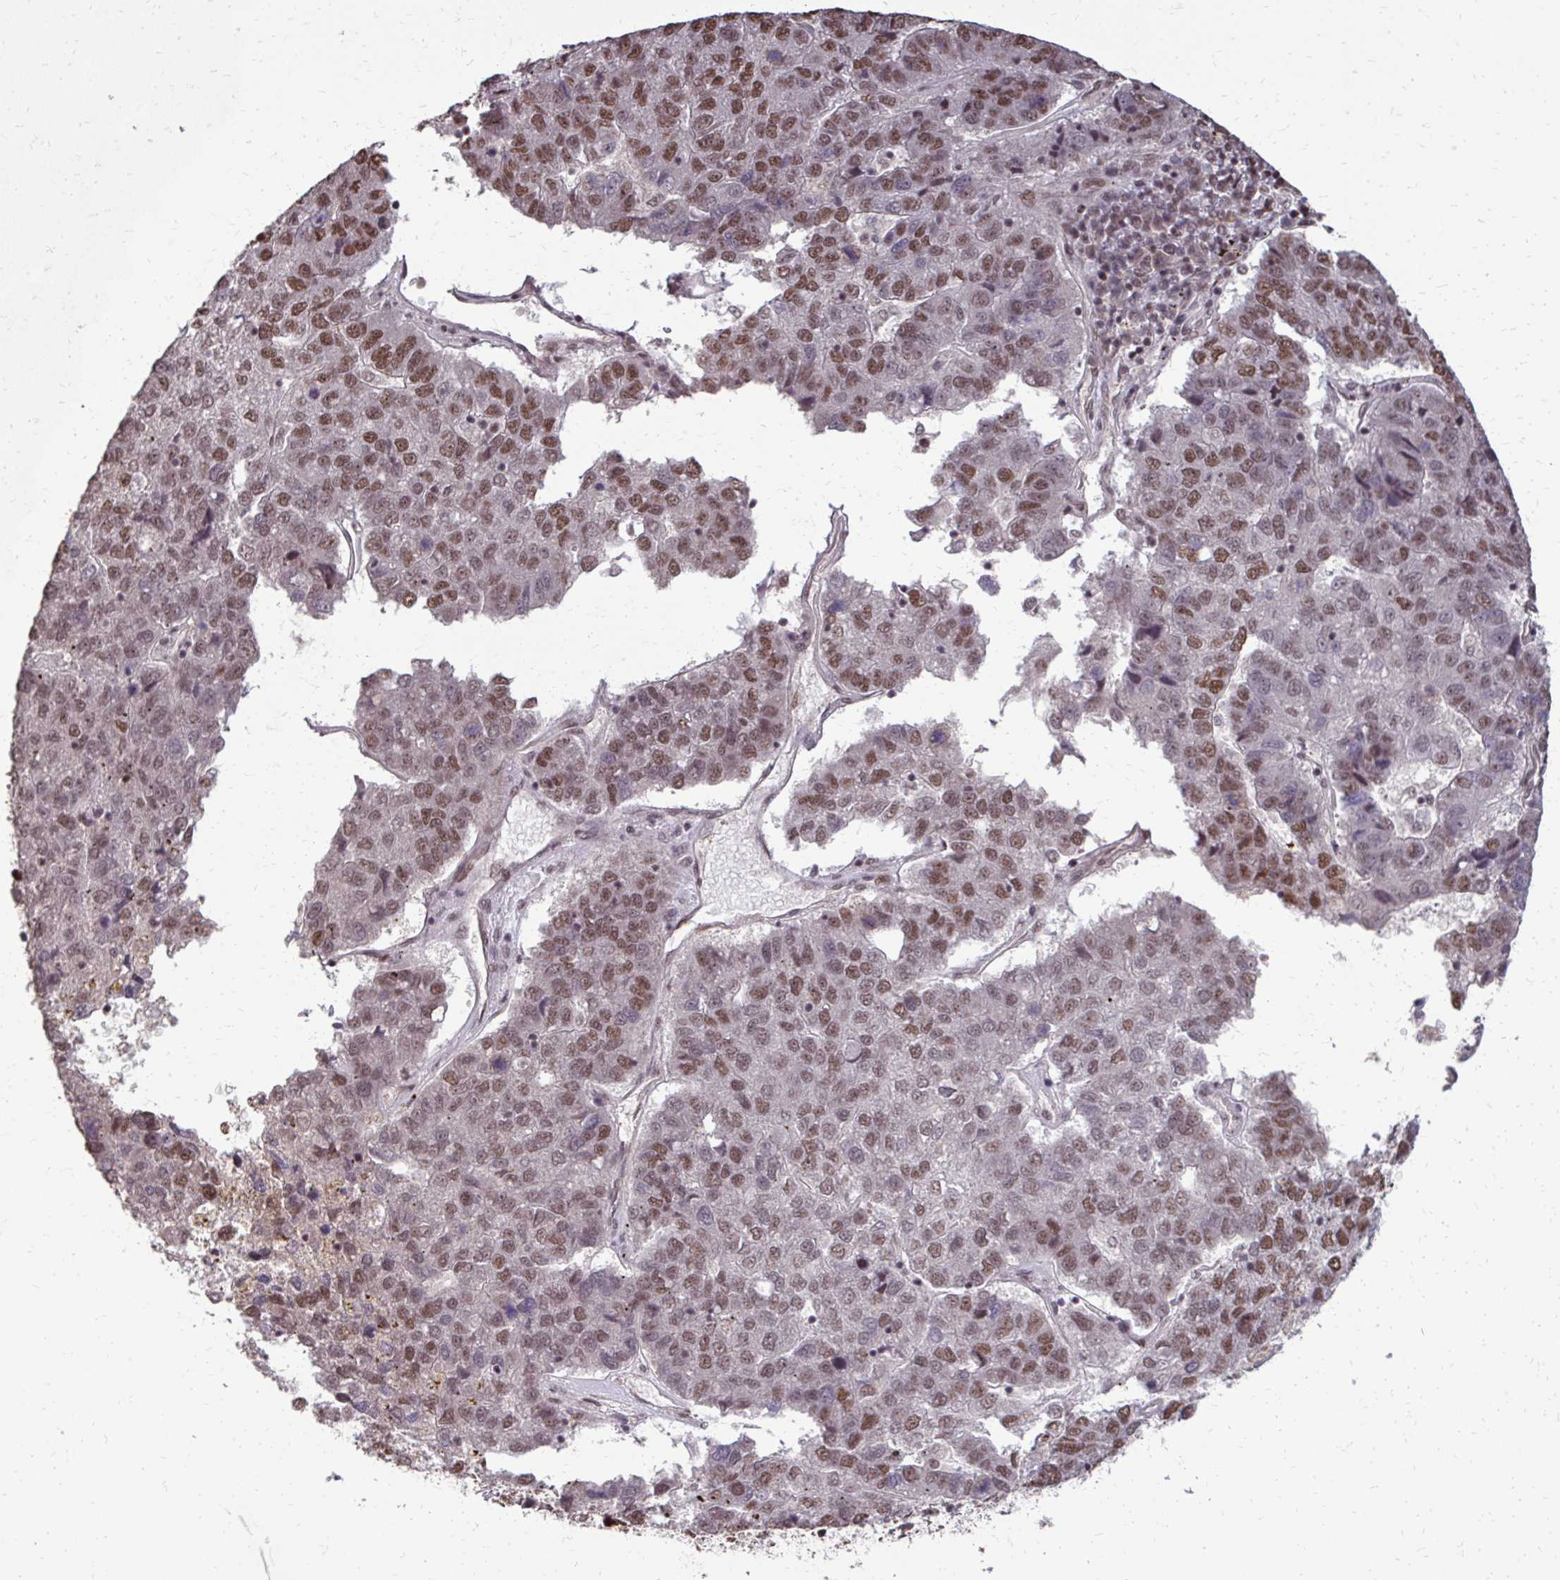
{"staining": {"intensity": "moderate", "quantity": ">75%", "location": "nuclear"}, "tissue": "pancreatic cancer", "cell_type": "Tumor cells", "image_type": "cancer", "snomed": [{"axis": "morphology", "description": "Adenocarcinoma, NOS"}, {"axis": "topography", "description": "Pancreas"}], "caption": "A photomicrograph of human adenocarcinoma (pancreatic) stained for a protein exhibits moderate nuclear brown staining in tumor cells.", "gene": "SS18", "patient": {"sex": "female", "age": 61}}